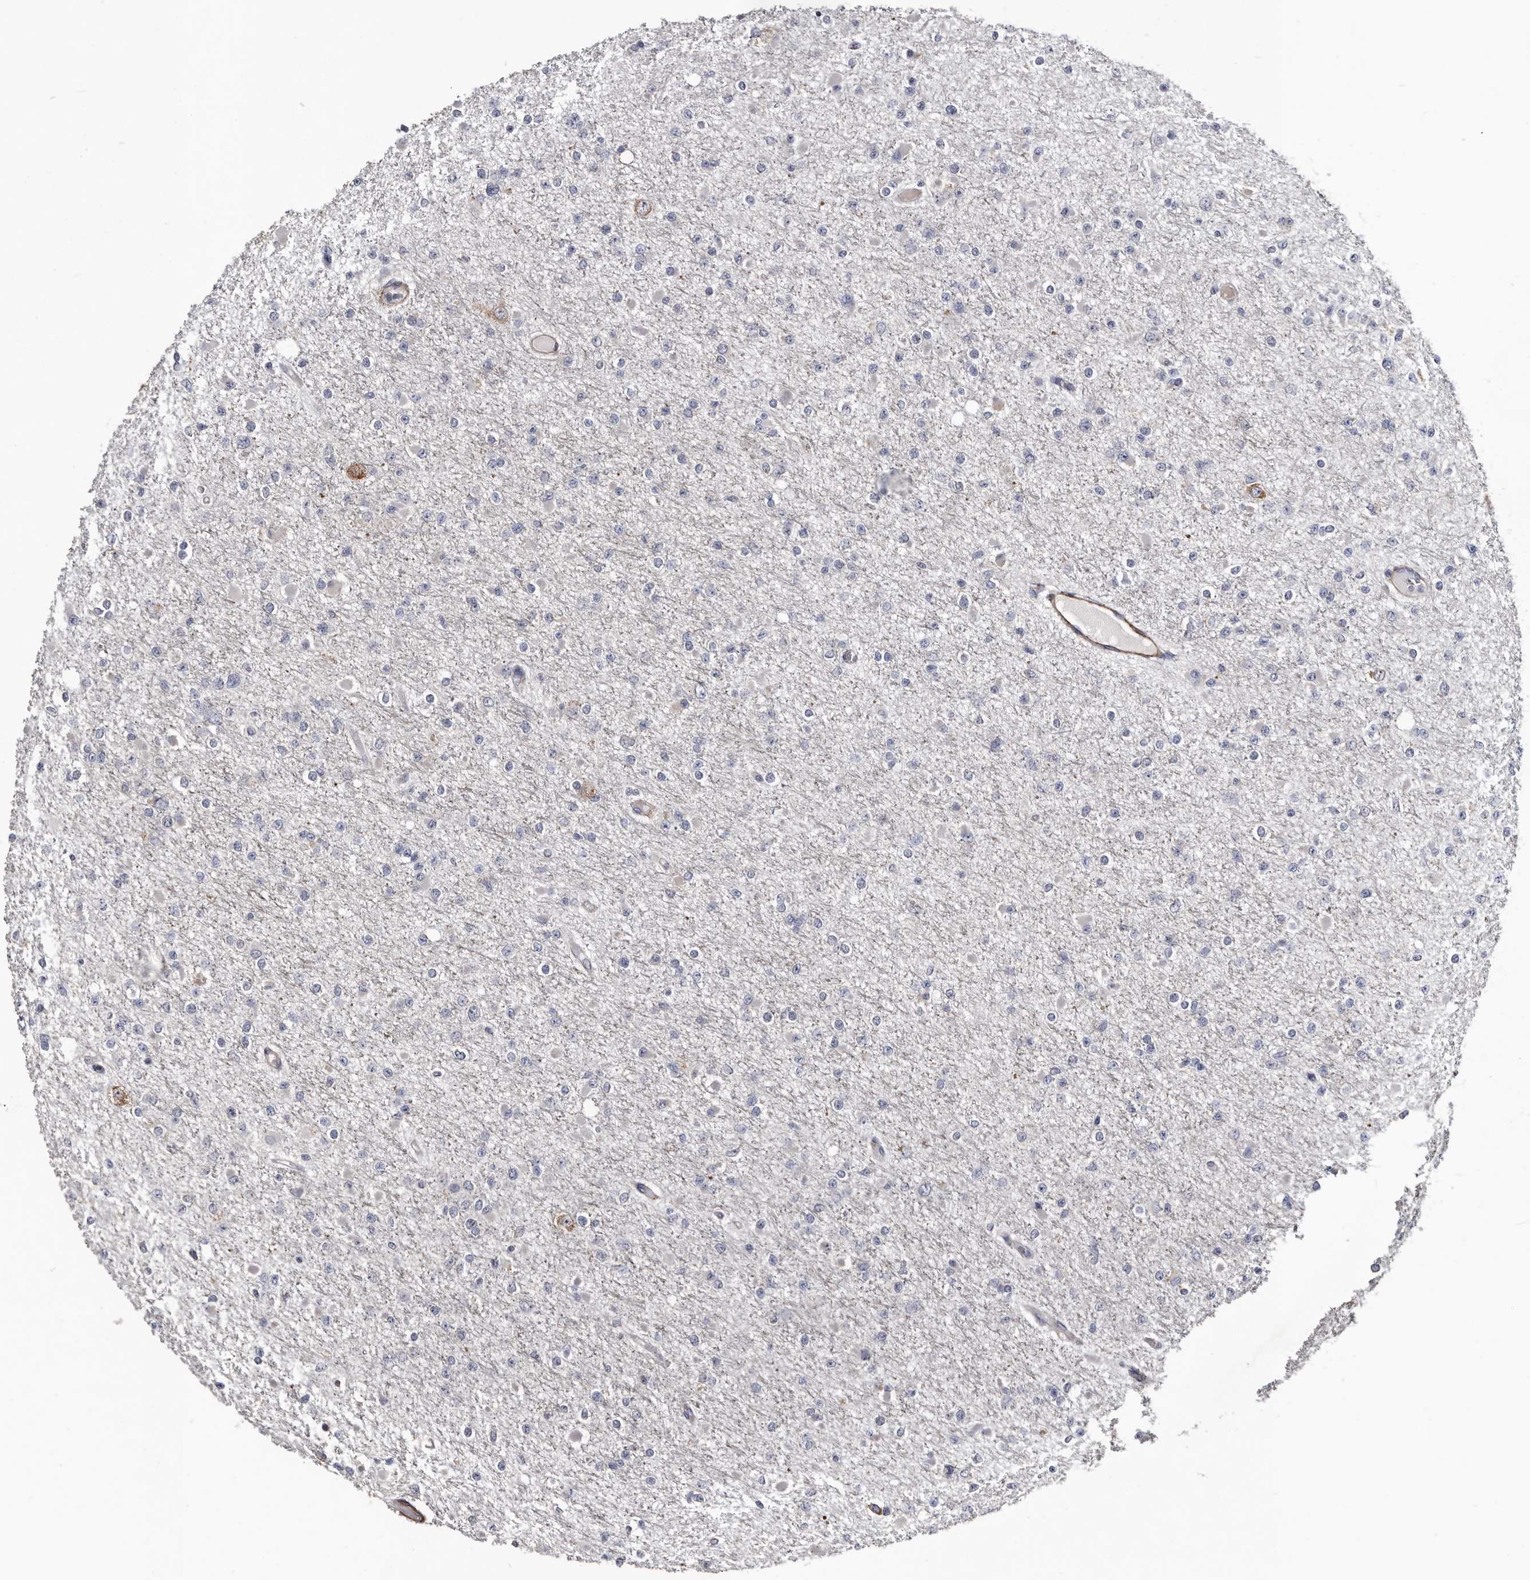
{"staining": {"intensity": "negative", "quantity": "none", "location": "none"}, "tissue": "glioma", "cell_type": "Tumor cells", "image_type": "cancer", "snomed": [{"axis": "morphology", "description": "Glioma, malignant, Low grade"}, {"axis": "topography", "description": "Brain"}], "caption": "Malignant glioma (low-grade) stained for a protein using IHC displays no staining tumor cells.", "gene": "IARS1", "patient": {"sex": "female", "age": 22}}